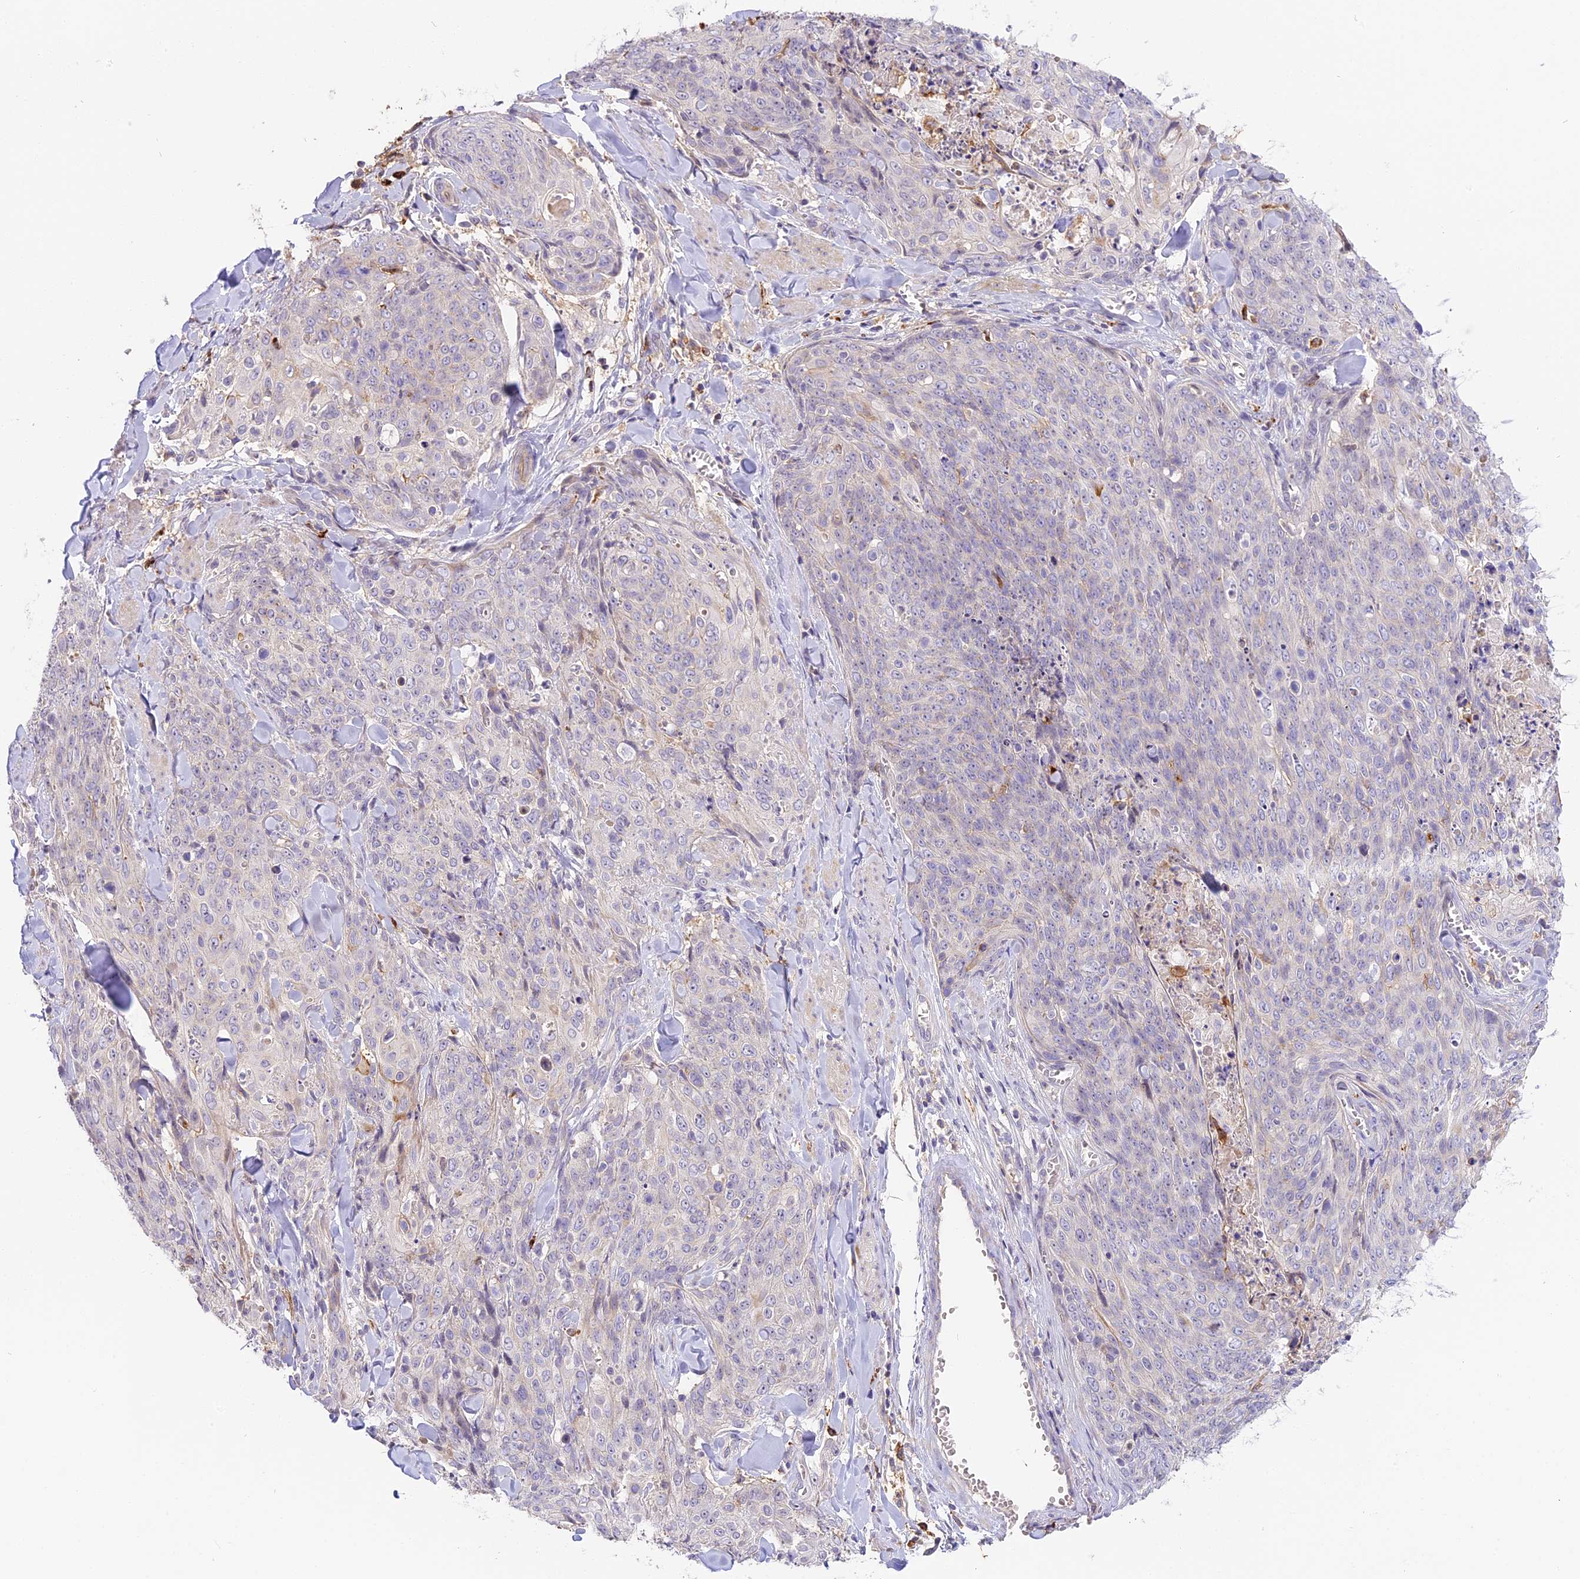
{"staining": {"intensity": "negative", "quantity": "none", "location": "none"}, "tissue": "skin cancer", "cell_type": "Tumor cells", "image_type": "cancer", "snomed": [{"axis": "morphology", "description": "Squamous cell carcinoma, NOS"}, {"axis": "topography", "description": "Skin"}, {"axis": "topography", "description": "Vulva"}], "caption": "IHC micrograph of human squamous cell carcinoma (skin) stained for a protein (brown), which exhibits no positivity in tumor cells.", "gene": "NOD2", "patient": {"sex": "female", "age": 85}}